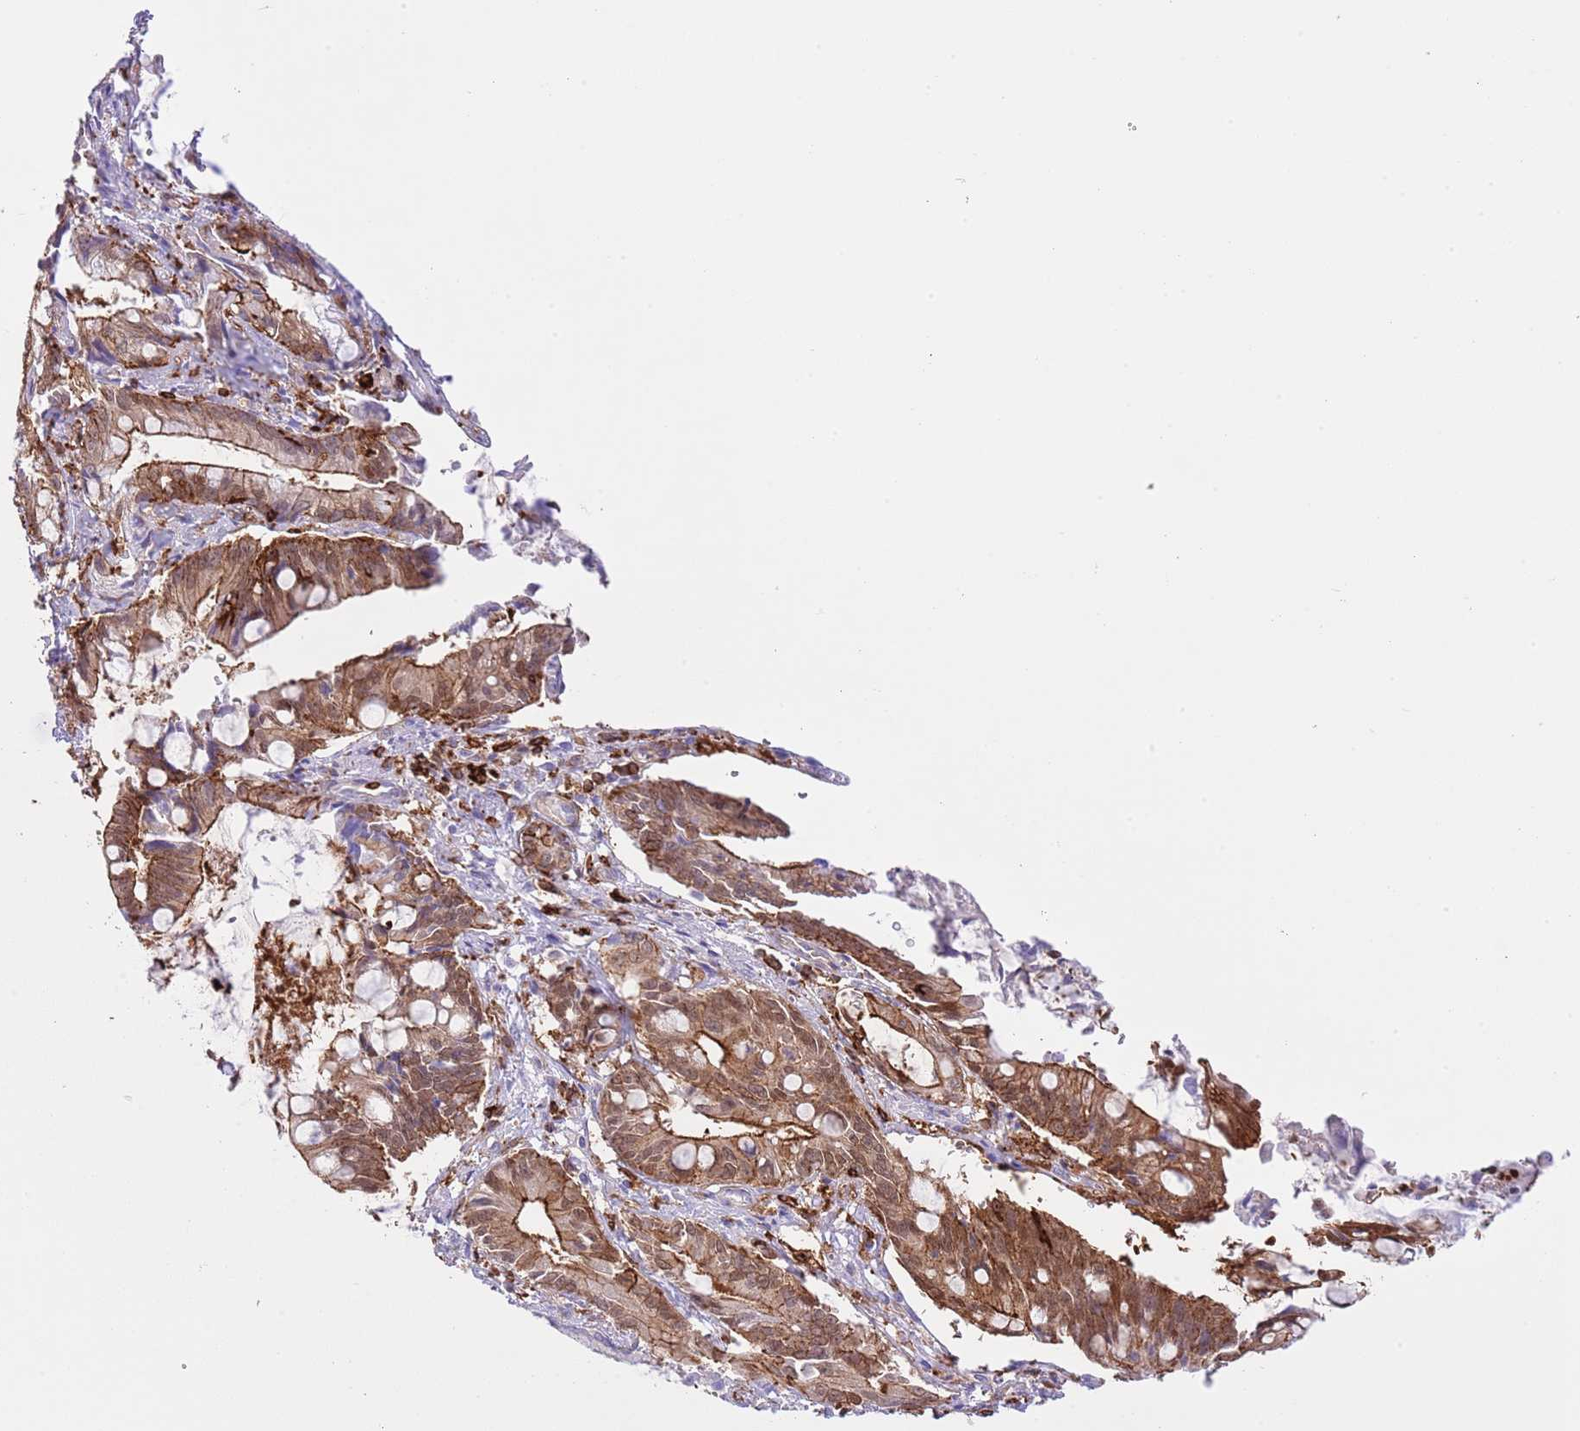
{"staining": {"intensity": "moderate", "quantity": ">75%", "location": "cytoplasmic/membranous,nuclear"}, "tissue": "pancreatic cancer", "cell_type": "Tumor cells", "image_type": "cancer", "snomed": [{"axis": "morphology", "description": "Adenocarcinoma, NOS"}, {"axis": "topography", "description": "Pancreas"}], "caption": "Immunohistochemical staining of adenocarcinoma (pancreatic) exhibits moderate cytoplasmic/membranous and nuclear protein positivity in about >75% of tumor cells. The staining was performed using DAB to visualize the protein expression in brown, while the nuclei were stained in blue with hematoxylin (Magnification: 20x).", "gene": "EFHD2", "patient": {"sex": "male", "age": 68}}